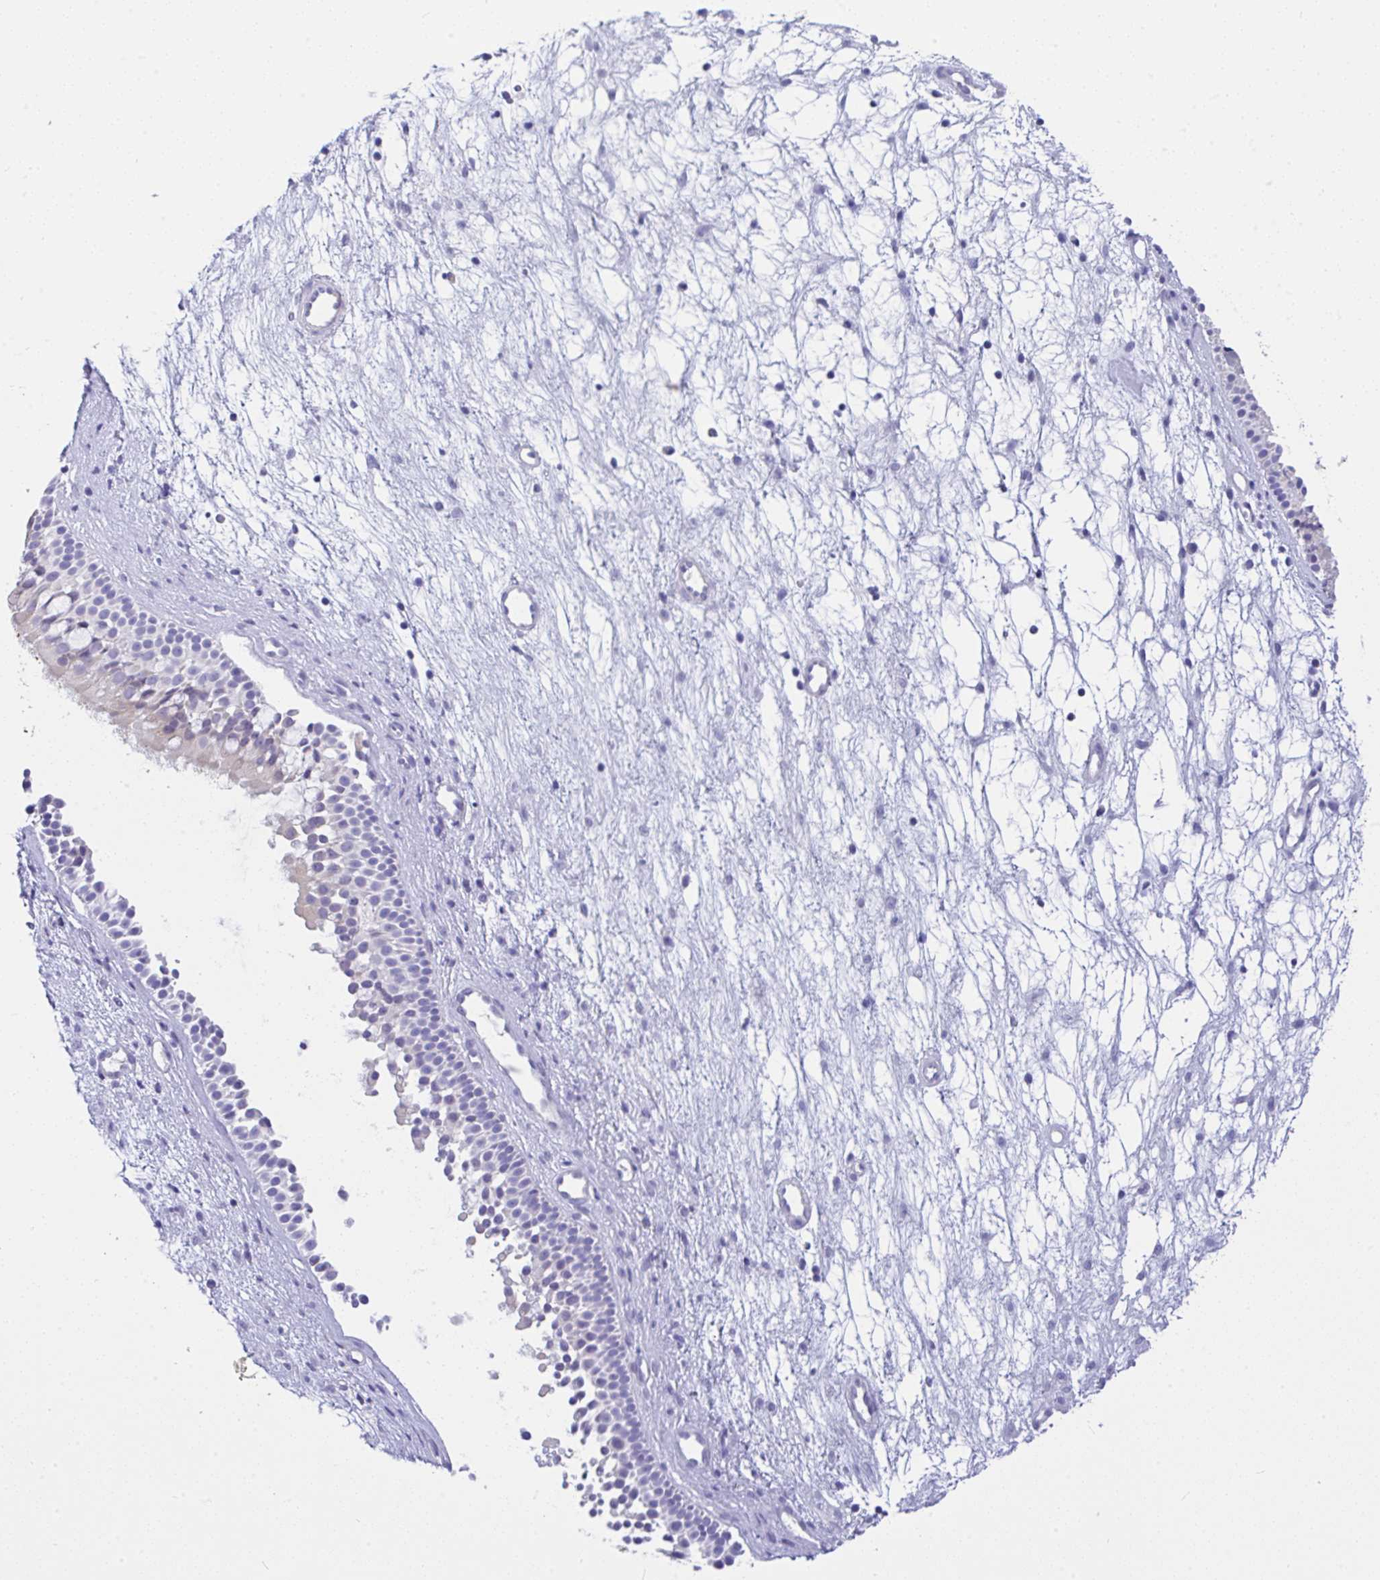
{"staining": {"intensity": "moderate", "quantity": "<25%", "location": "cytoplasmic/membranous"}, "tissue": "nasopharynx", "cell_type": "Respiratory epithelial cells", "image_type": "normal", "snomed": [{"axis": "morphology", "description": "Normal tissue, NOS"}, {"axis": "morphology", "description": "Polyp, NOS"}, {"axis": "topography", "description": "Nasopharynx"}], "caption": "Protein staining exhibits moderate cytoplasmic/membranous expression in approximately <25% of respiratory epithelial cells in unremarkable nasopharynx. (Stains: DAB in brown, nuclei in blue, Microscopy: brightfield microscopy at high magnification).", "gene": "SERPINE3", "patient": {"sex": "male", "age": 83}}